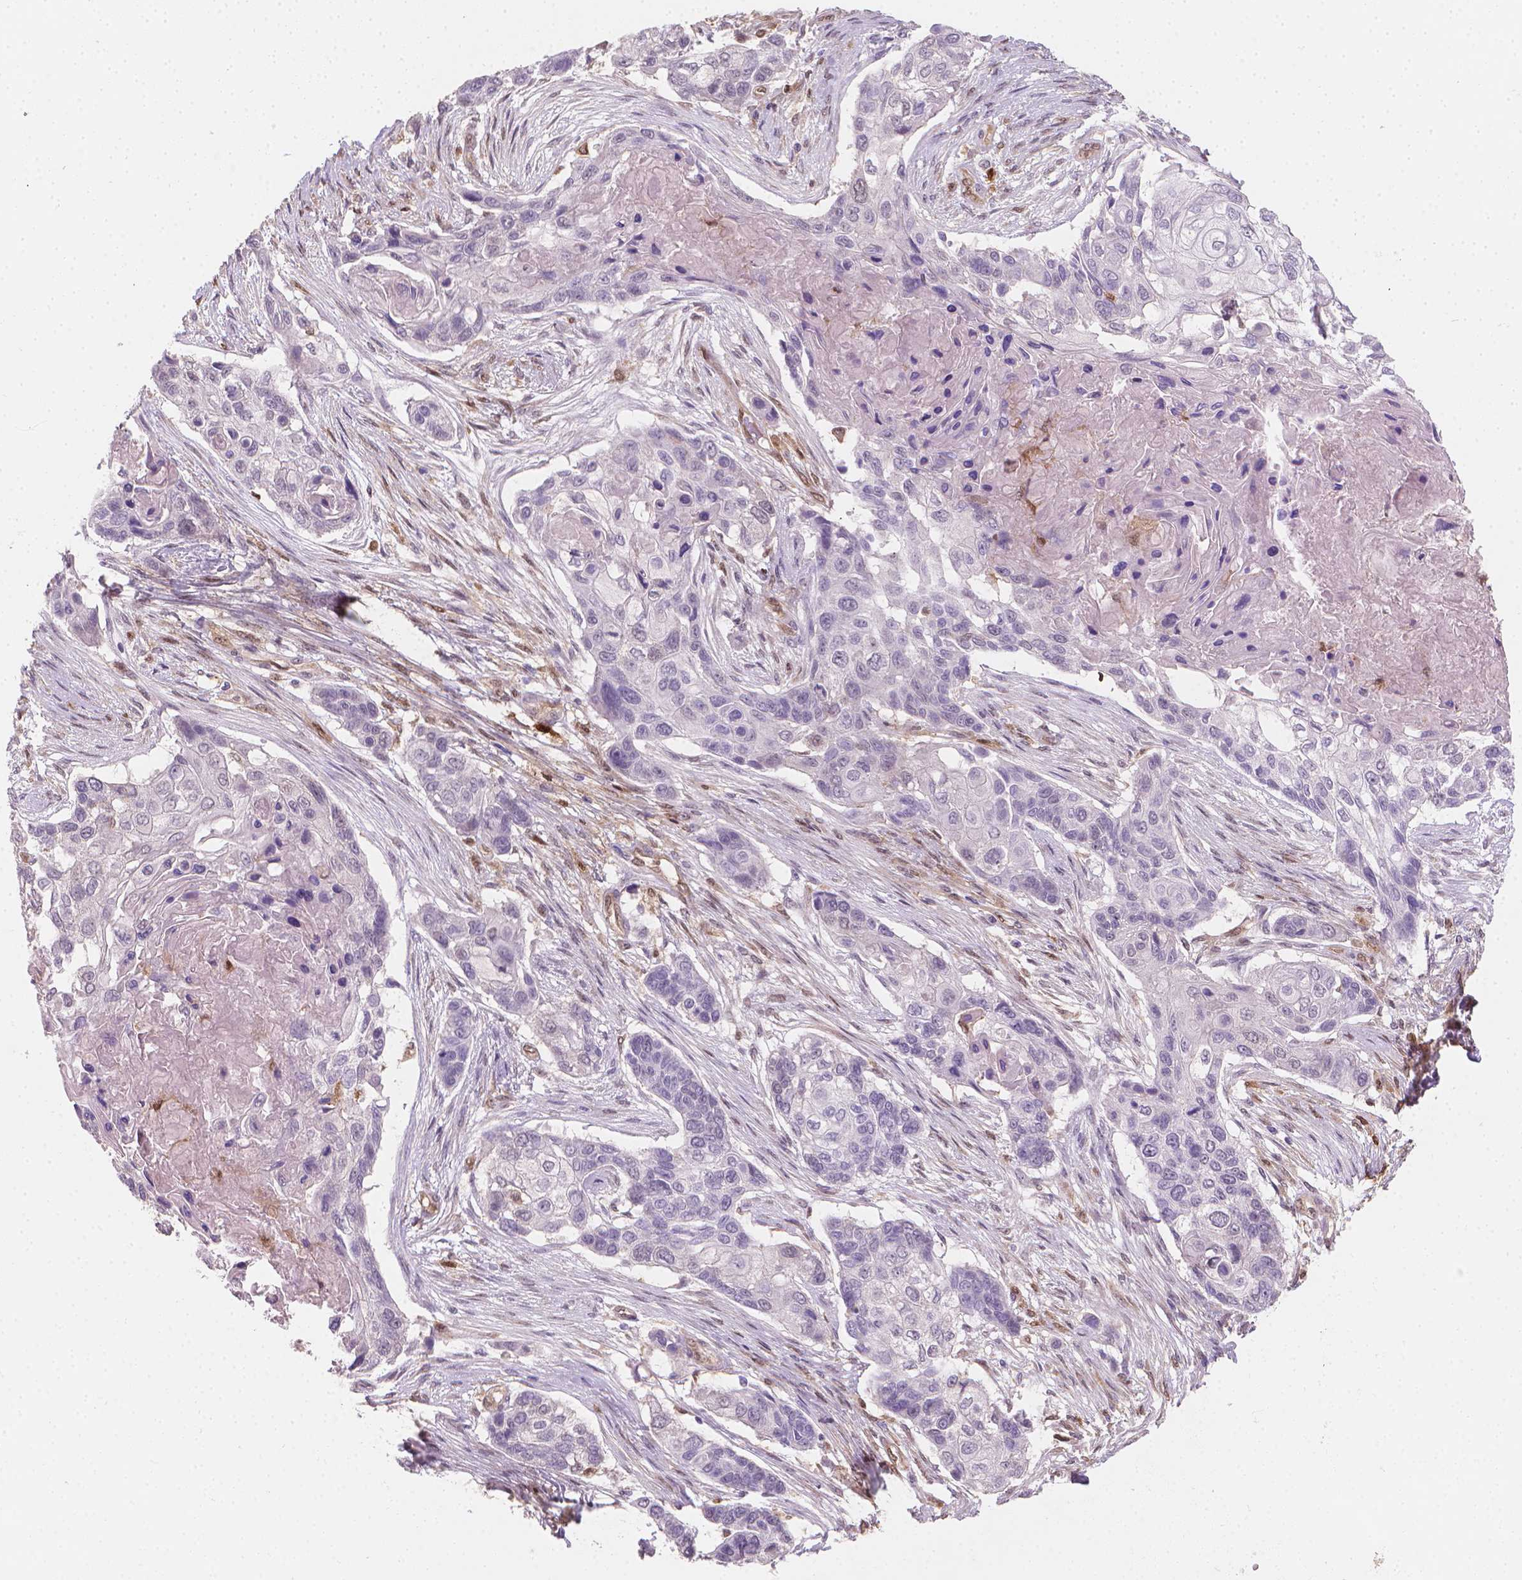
{"staining": {"intensity": "negative", "quantity": "none", "location": "none"}, "tissue": "lung cancer", "cell_type": "Tumor cells", "image_type": "cancer", "snomed": [{"axis": "morphology", "description": "Squamous cell carcinoma, NOS"}, {"axis": "topography", "description": "Lung"}], "caption": "Immunohistochemistry (IHC) micrograph of human squamous cell carcinoma (lung) stained for a protein (brown), which demonstrates no expression in tumor cells.", "gene": "TNFAIP2", "patient": {"sex": "male", "age": 69}}